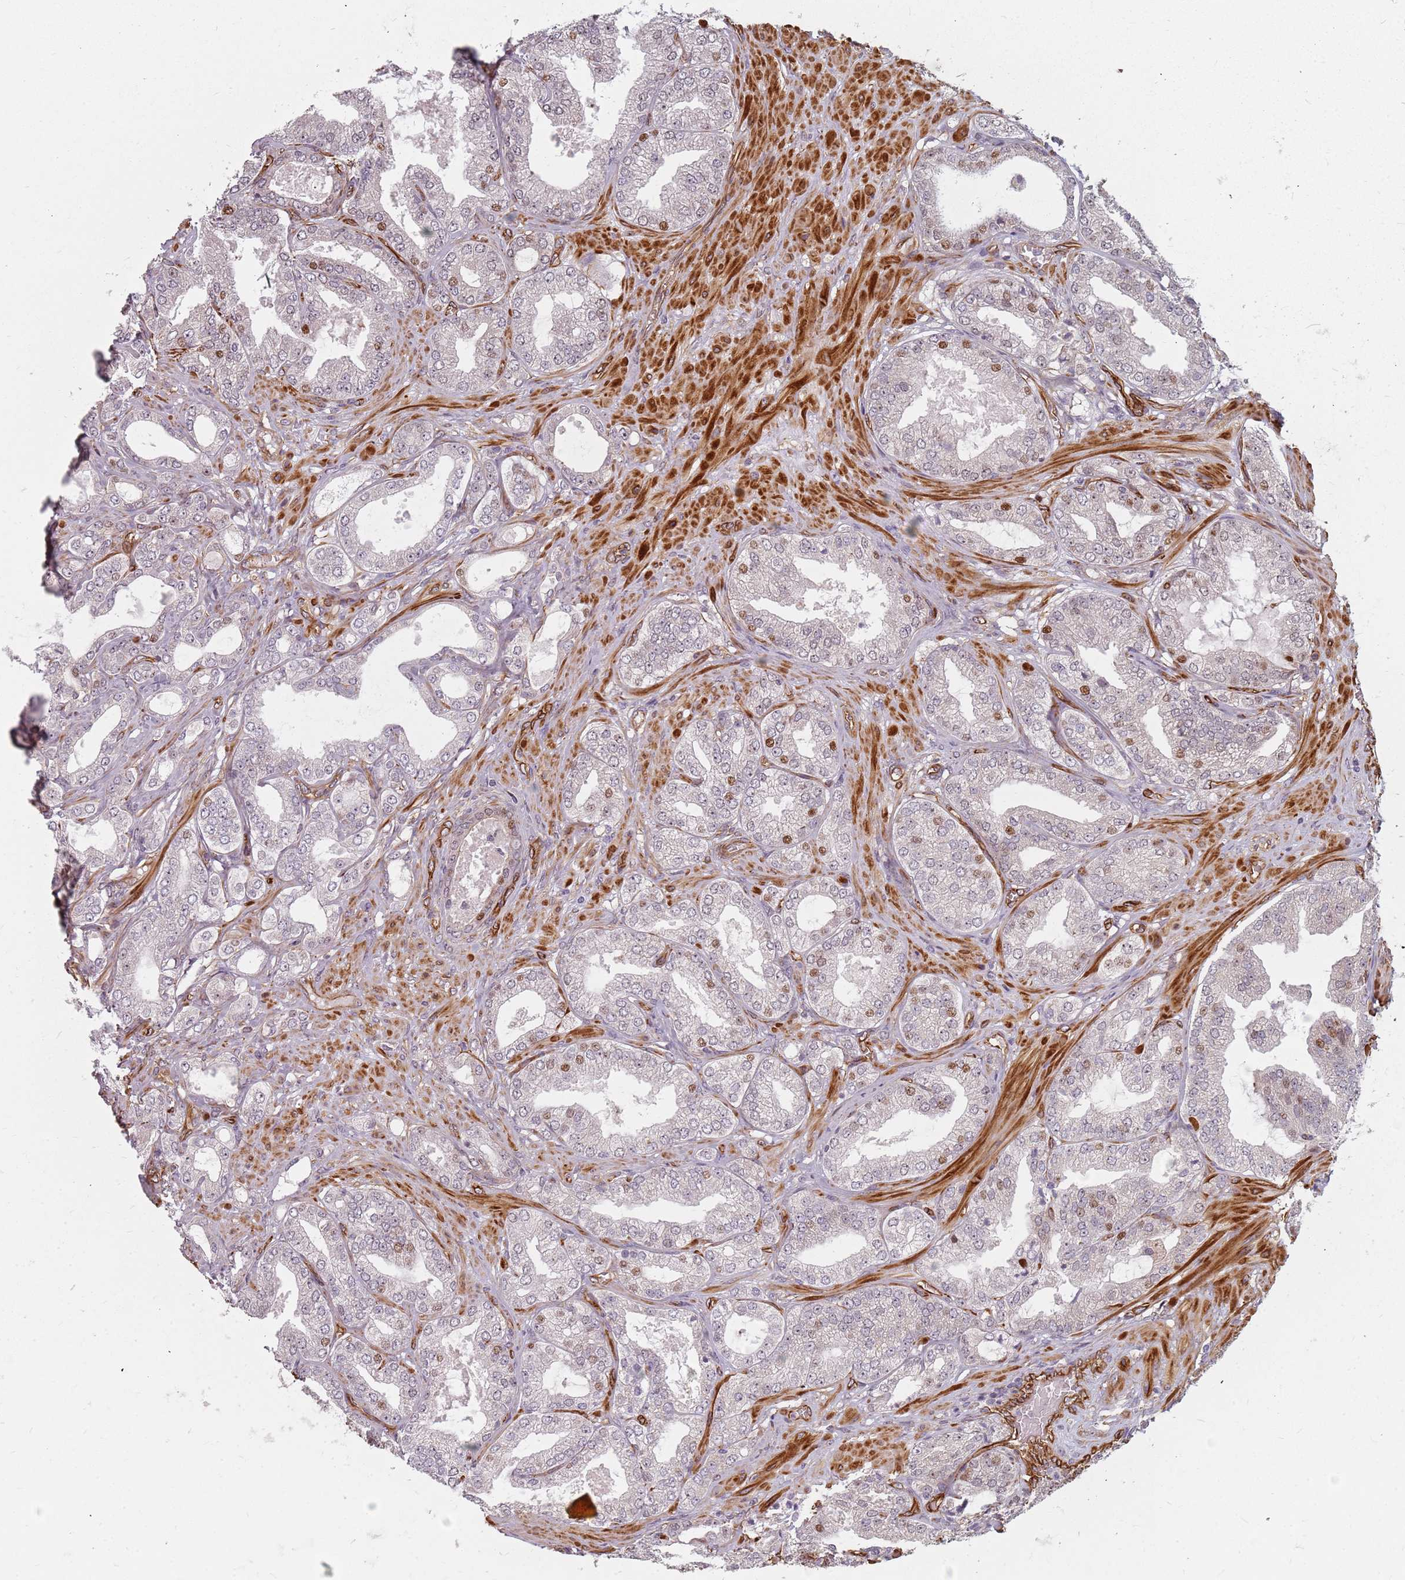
{"staining": {"intensity": "weak", "quantity": "<25%", "location": "nuclear"}, "tissue": "prostate cancer", "cell_type": "Tumor cells", "image_type": "cancer", "snomed": [{"axis": "morphology", "description": "Adenocarcinoma, Low grade"}, {"axis": "topography", "description": "Prostate"}], "caption": "This micrograph is of low-grade adenocarcinoma (prostate) stained with immunohistochemistry (IHC) to label a protein in brown with the nuclei are counter-stained blue. There is no positivity in tumor cells. The staining is performed using DAB brown chromogen with nuclei counter-stained in using hematoxylin.", "gene": "GAS2L3", "patient": {"sex": "male", "age": 63}}